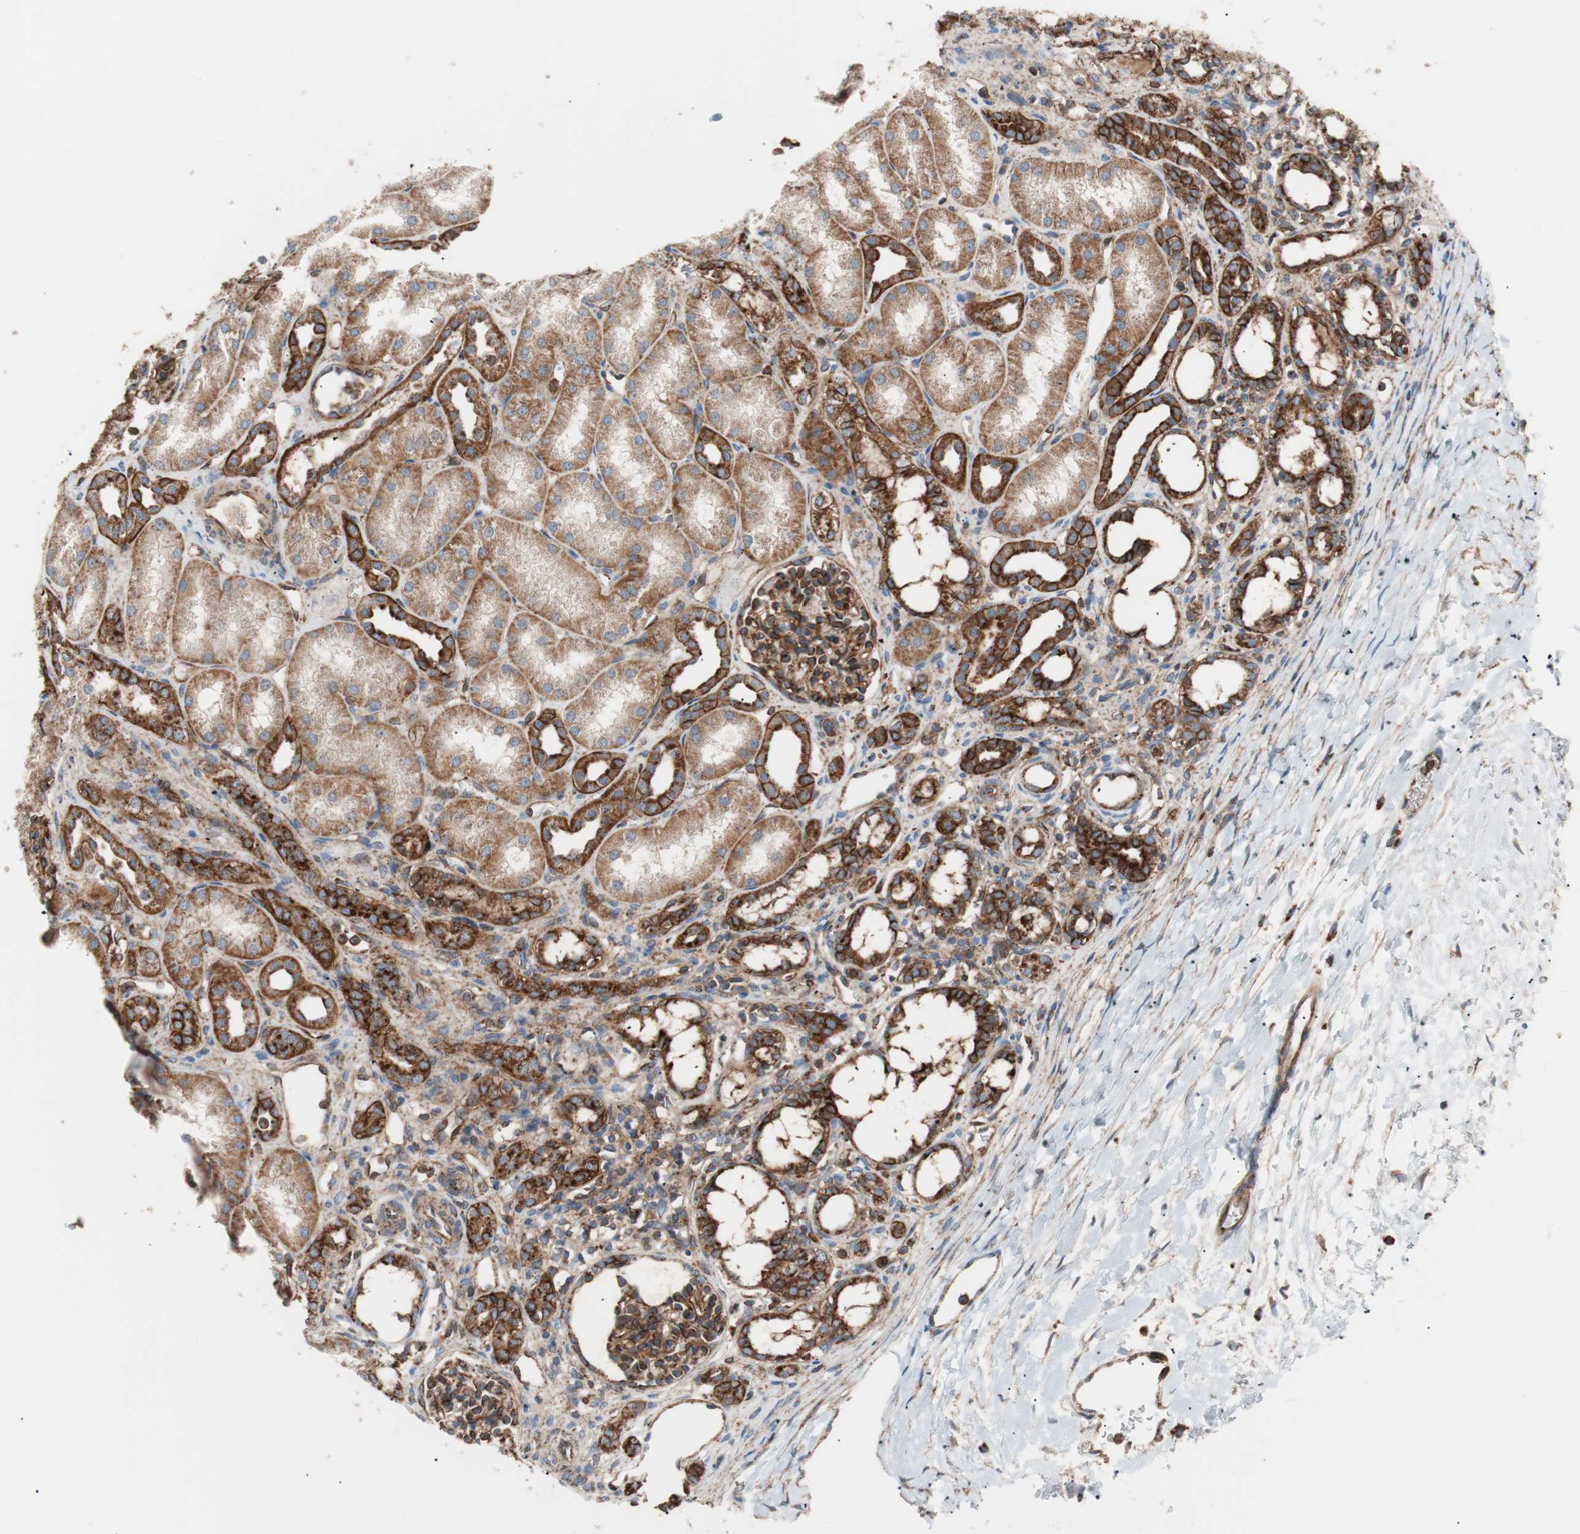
{"staining": {"intensity": "strong", "quantity": ">75%", "location": "cytoplasmic/membranous"}, "tissue": "kidney", "cell_type": "Cells in glomeruli", "image_type": "normal", "snomed": [{"axis": "morphology", "description": "Normal tissue, NOS"}, {"axis": "topography", "description": "Kidney"}], "caption": "Cells in glomeruli exhibit high levels of strong cytoplasmic/membranous staining in about >75% of cells in benign human kidney. Immunohistochemistry stains the protein of interest in brown and the nuclei are stained blue.", "gene": "FLOT2", "patient": {"sex": "male", "age": 7}}